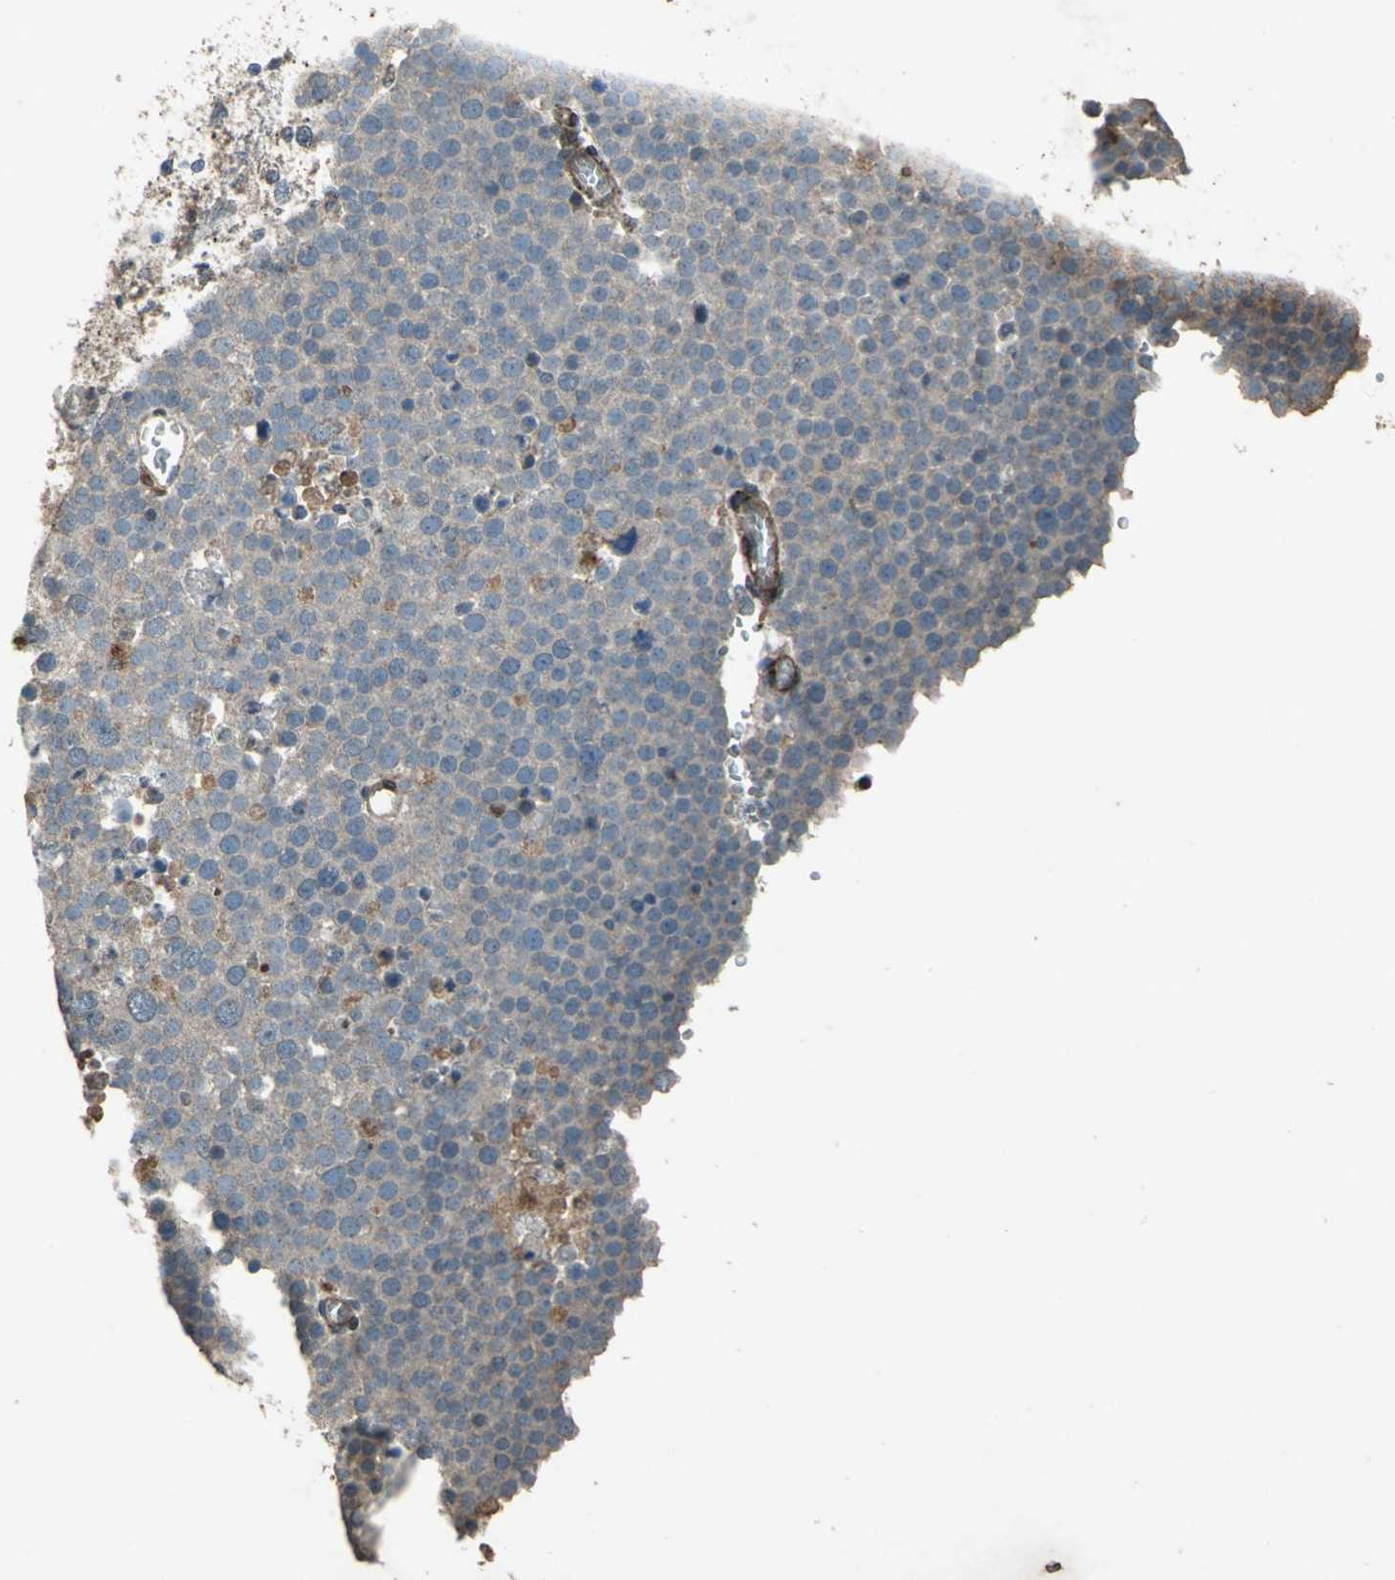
{"staining": {"intensity": "weak", "quantity": ">75%", "location": "cytoplasmic/membranous"}, "tissue": "testis cancer", "cell_type": "Tumor cells", "image_type": "cancer", "snomed": [{"axis": "morphology", "description": "Seminoma, NOS"}, {"axis": "topography", "description": "Testis"}], "caption": "Brown immunohistochemical staining in human testis seminoma displays weak cytoplasmic/membranous staining in approximately >75% of tumor cells.", "gene": "SEPTIN4", "patient": {"sex": "male", "age": 71}}